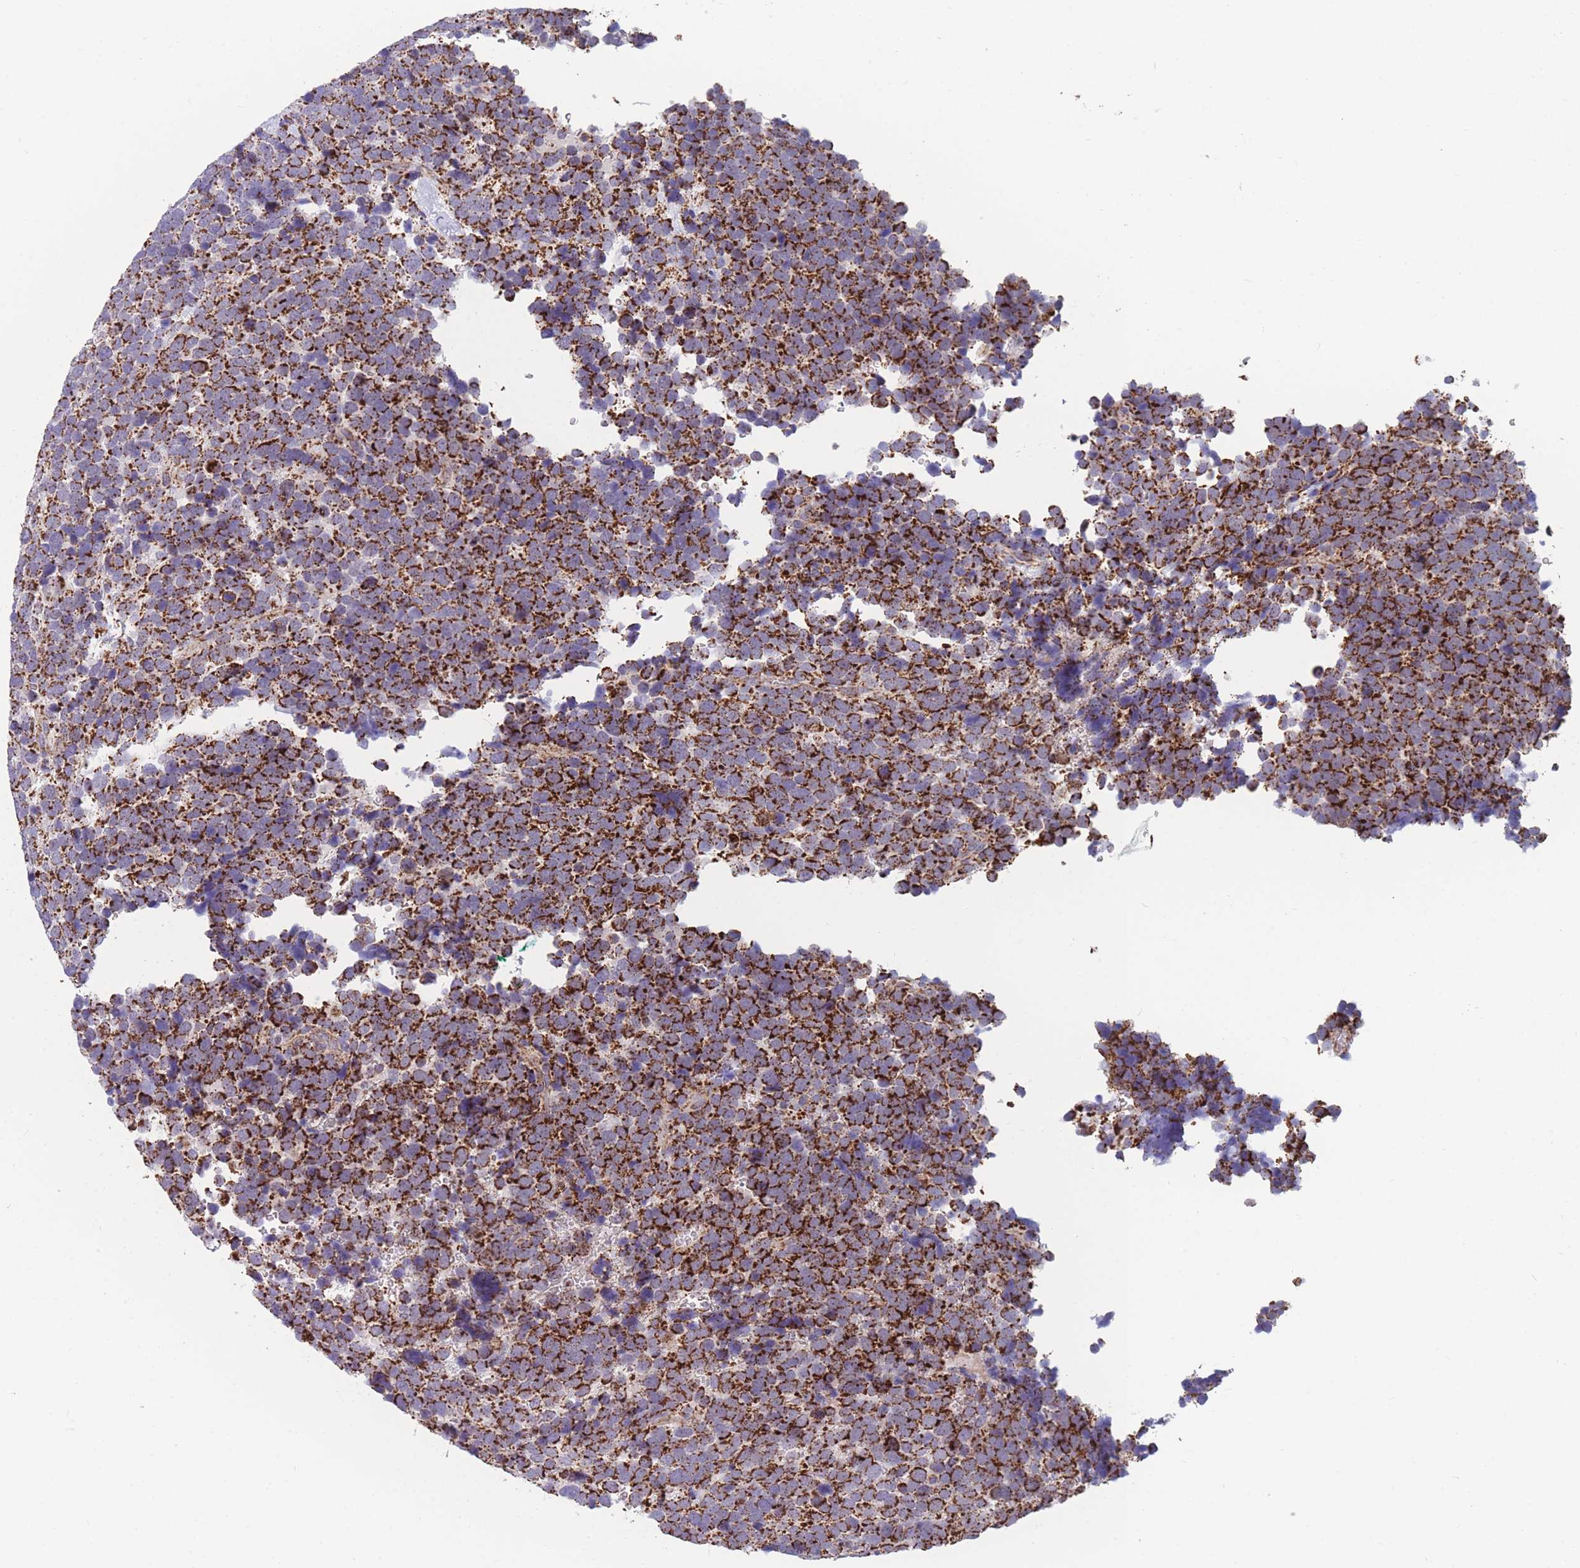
{"staining": {"intensity": "strong", "quantity": ">75%", "location": "cytoplasmic/membranous"}, "tissue": "urothelial cancer", "cell_type": "Tumor cells", "image_type": "cancer", "snomed": [{"axis": "morphology", "description": "Urothelial carcinoma, High grade"}, {"axis": "topography", "description": "Urinary bladder"}], "caption": "IHC of urothelial cancer shows high levels of strong cytoplasmic/membranous expression in approximately >75% of tumor cells.", "gene": "DDX49", "patient": {"sex": "female", "age": 82}}